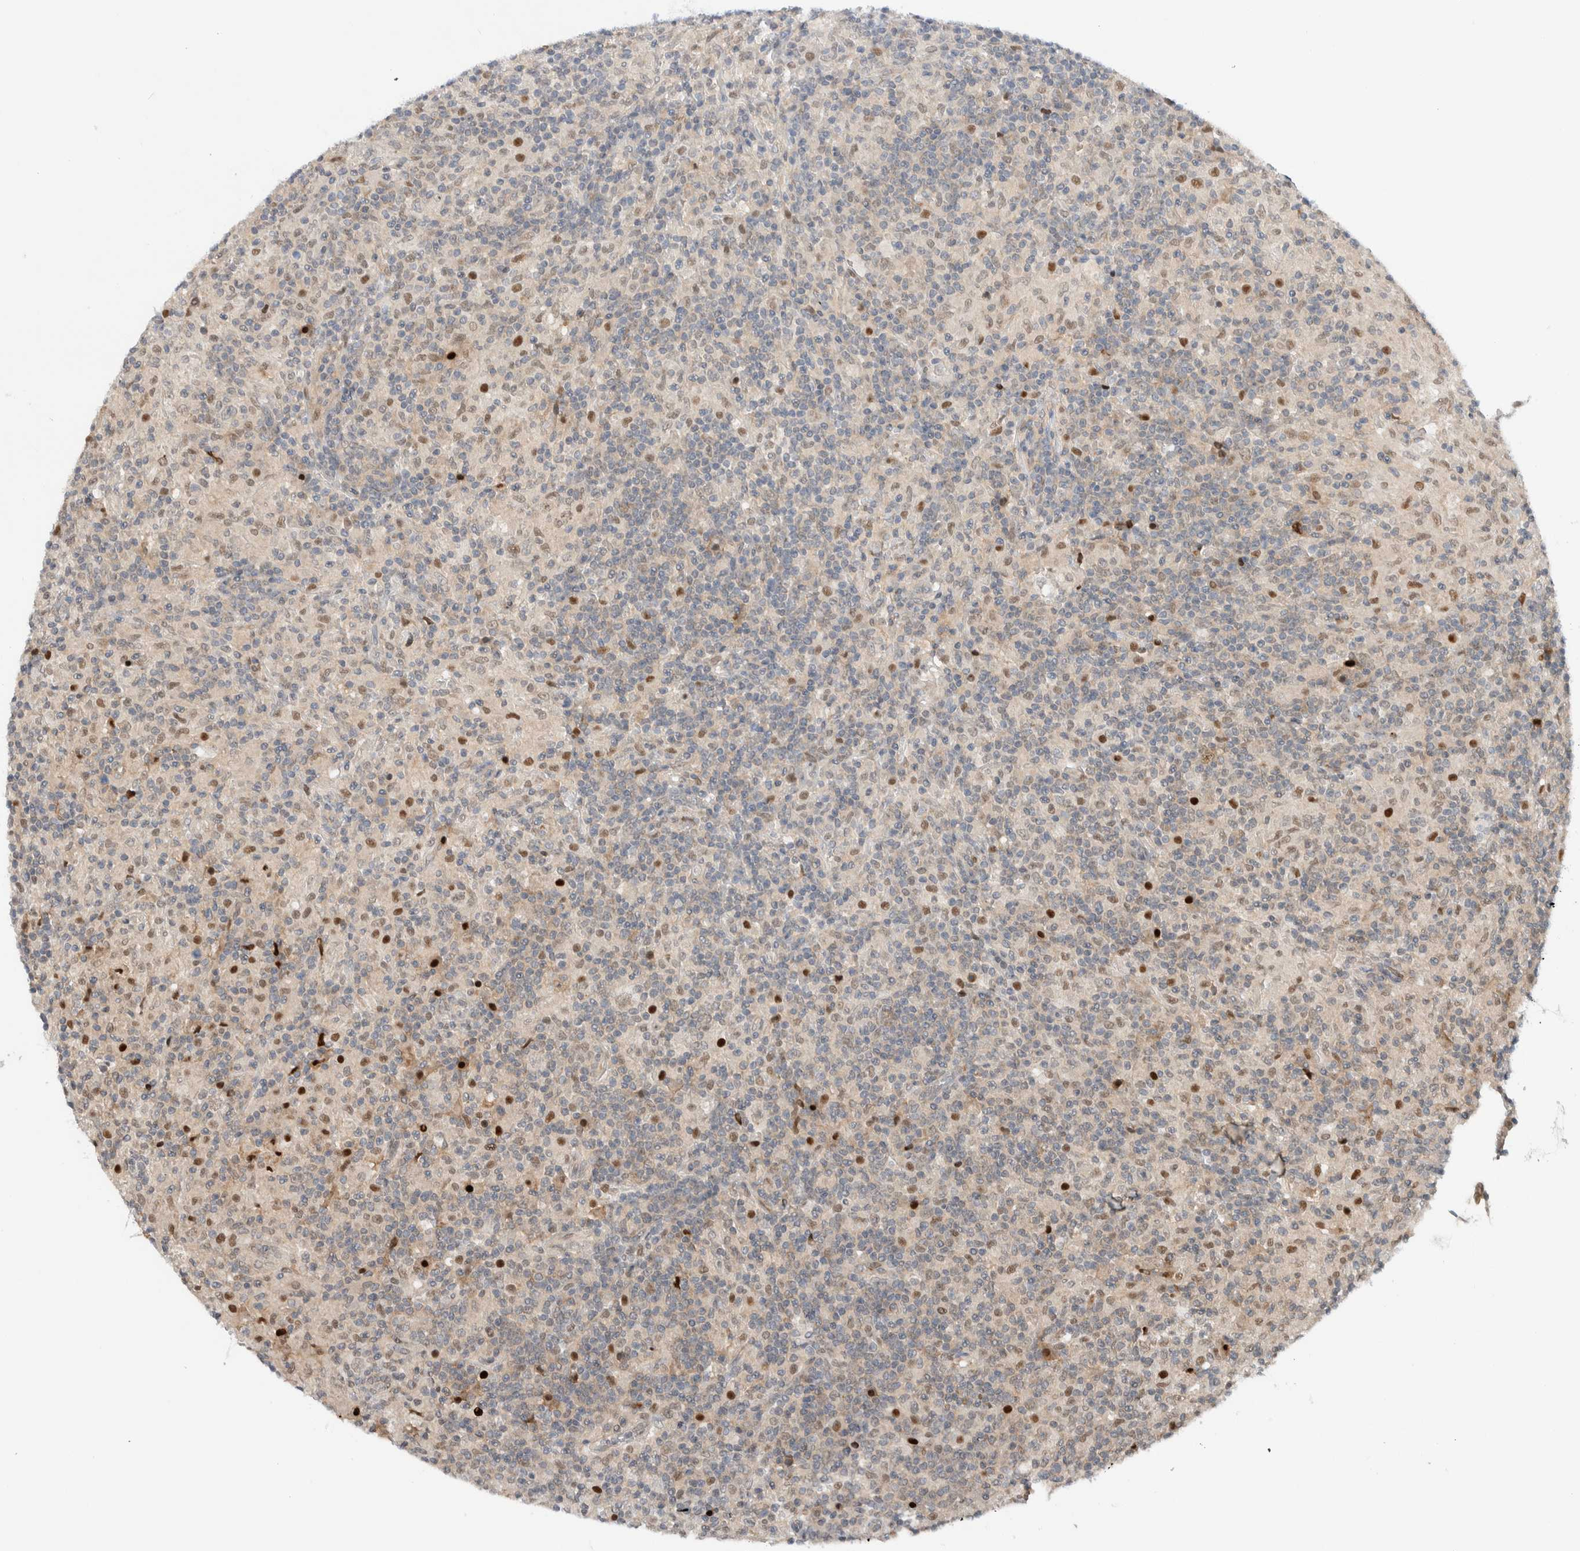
{"staining": {"intensity": "negative", "quantity": "none", "location": "none"}, "tissue": "lymphoma", "cell_type": "Tumor cells", "image_type": "cancer", "snomed": [{"axis": "morphology", "description": "Hodgkin's disease, NOS"}, {"axis": "topography", "description": "Lymph node"}], "caption": "The IHC micrograph has no significant positivity in tumor cells of lymphoma tissue. (DAB IHC, high magnification).", "gene": "NCR3LG1", "patient": {"sex": "male", "age": 70}}